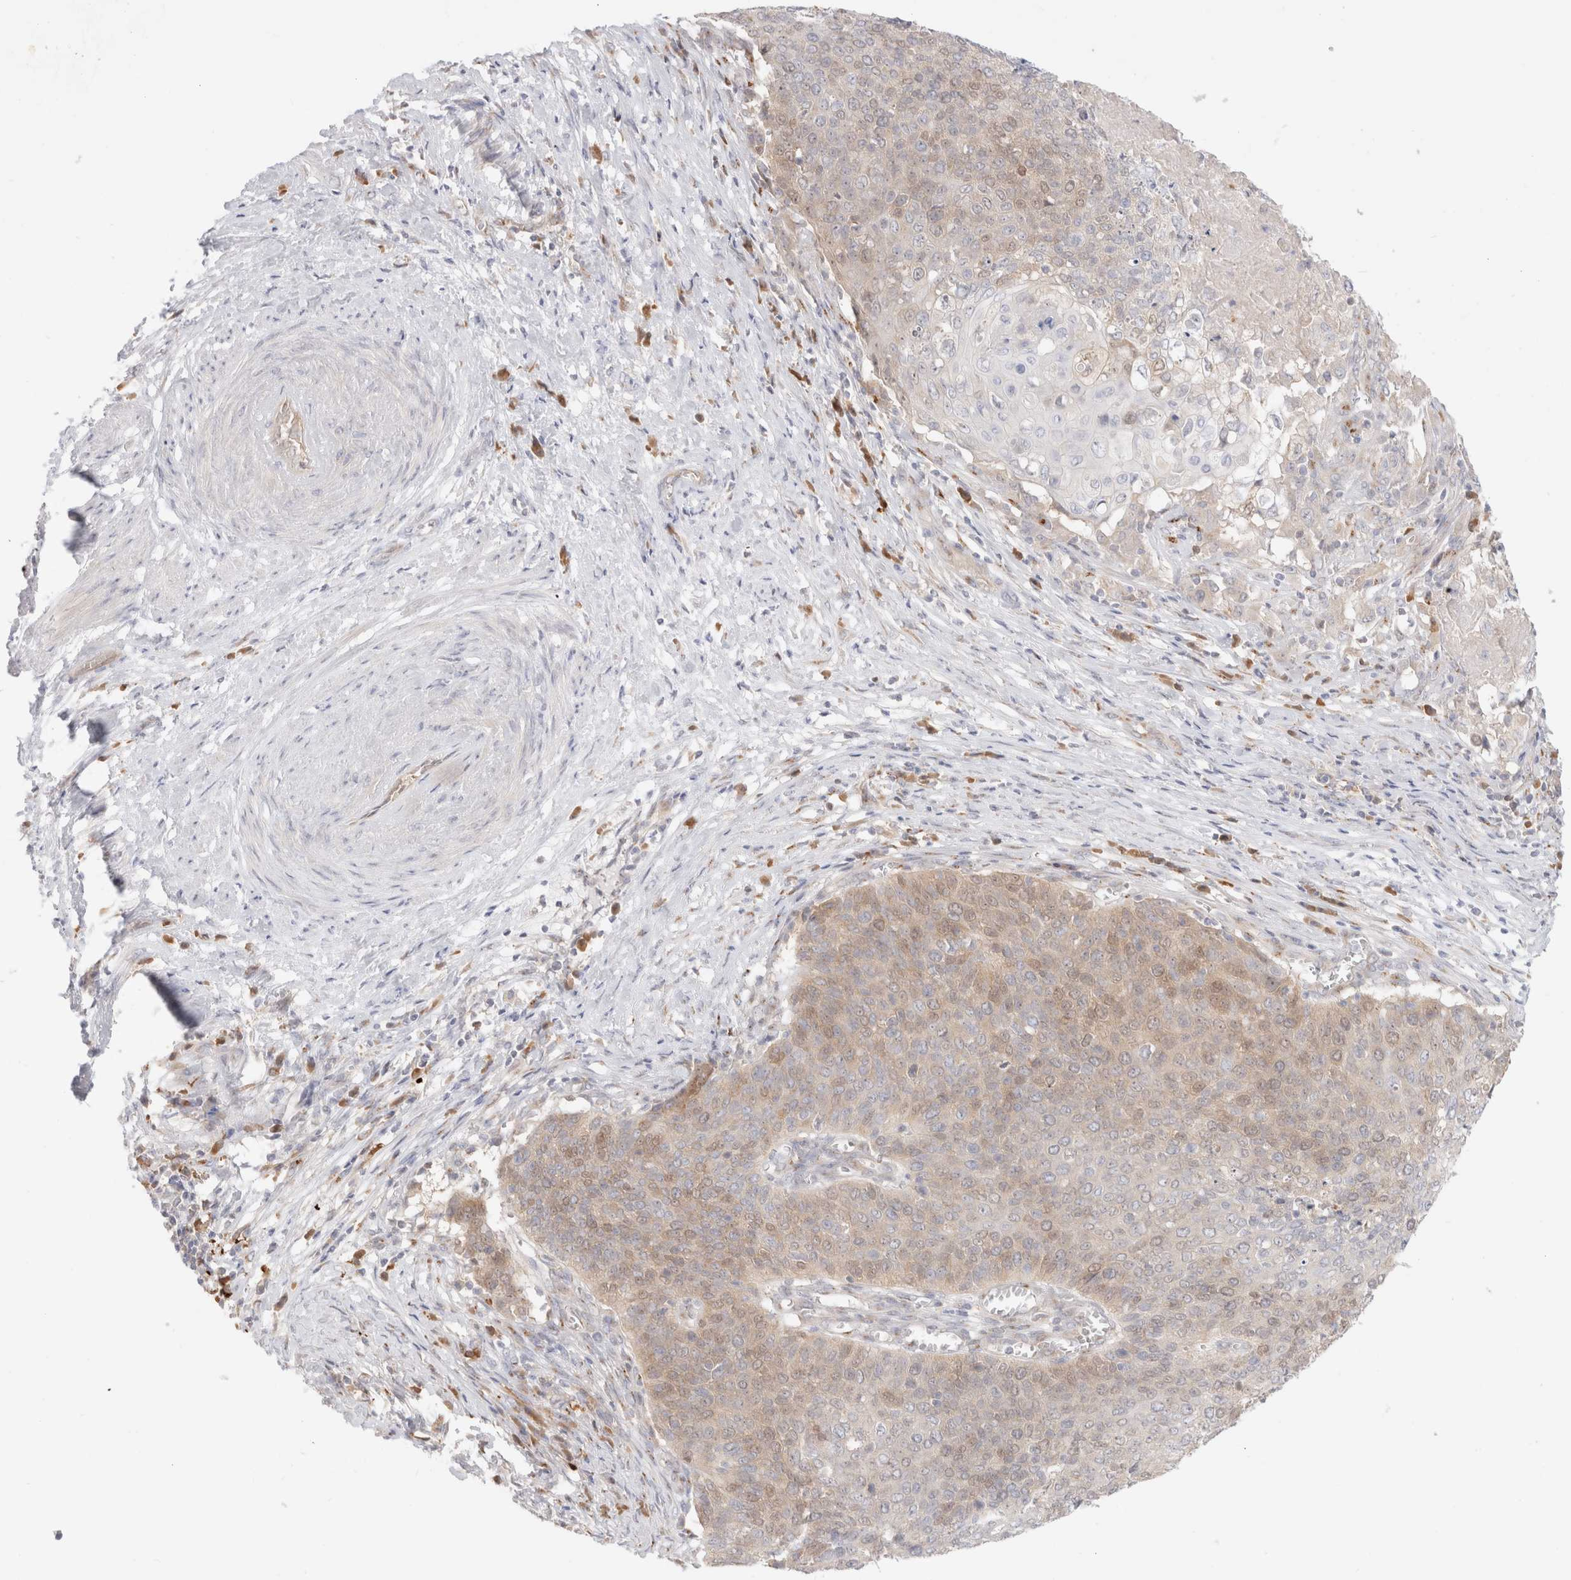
{"staining": {"intensity": "weak", "quantity": "25%-75%", "location": "cytoplasmic/membranous,nuclear"}, "tissue": "cervical cancer", "cell_type": "Tumor cells", "image_type": "cancer", "snomed": [{"axis": "morphology", "description": "Squamous cell carcinoma, NOS"}, {"axis": "topography", "description": "Cervix"}], "caption": "Protein positivity by IHC displays weak cytoplasmic/membranous and nuclear staining in approximately 25%-75% of tumor cells in cervical cancer (squamous cell carcinoma).", "gene": "EFCAB13", "patient": {"sex": "female", "age": 39}}